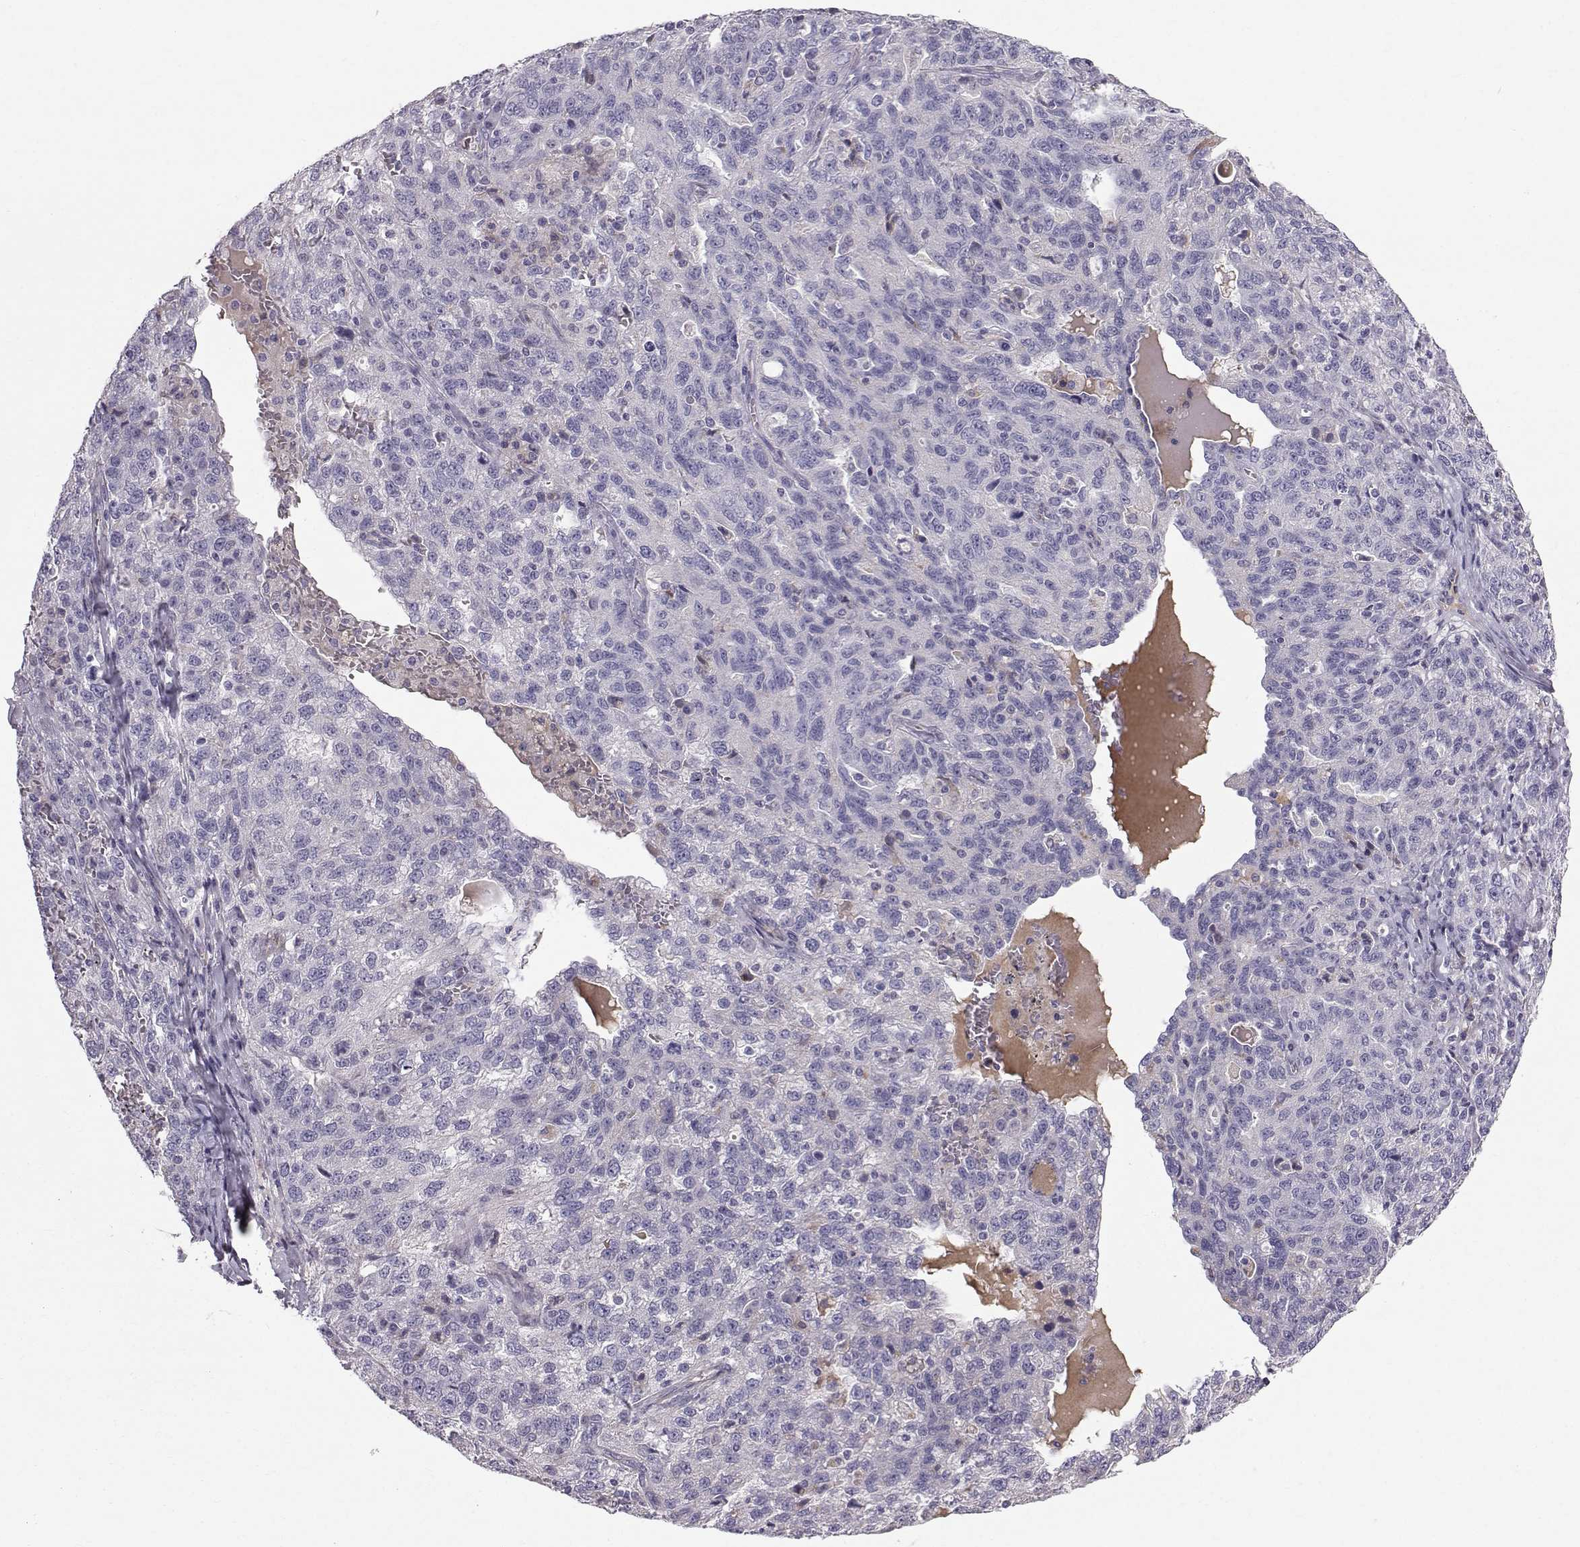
{"staining": {"intensity": "negative", "quantity": "none", "location": "none"}, "tissue": "ovarian cancer", "cell_type": "Tumor cells", "image_type": "cancer", "snomed": [{"axis": "morphology", "description": "Cystadenocarcinoma, serous, NOS"}, {"axis": "topography", "description": "Ovary"}], "caption": "Histopathology image shows no significant protein staining in tumor cells of ovarian cancer (serous cystadenocarcinoma).", "gene": "CALCR", "patient": {"sex": "female", "age": 71}}